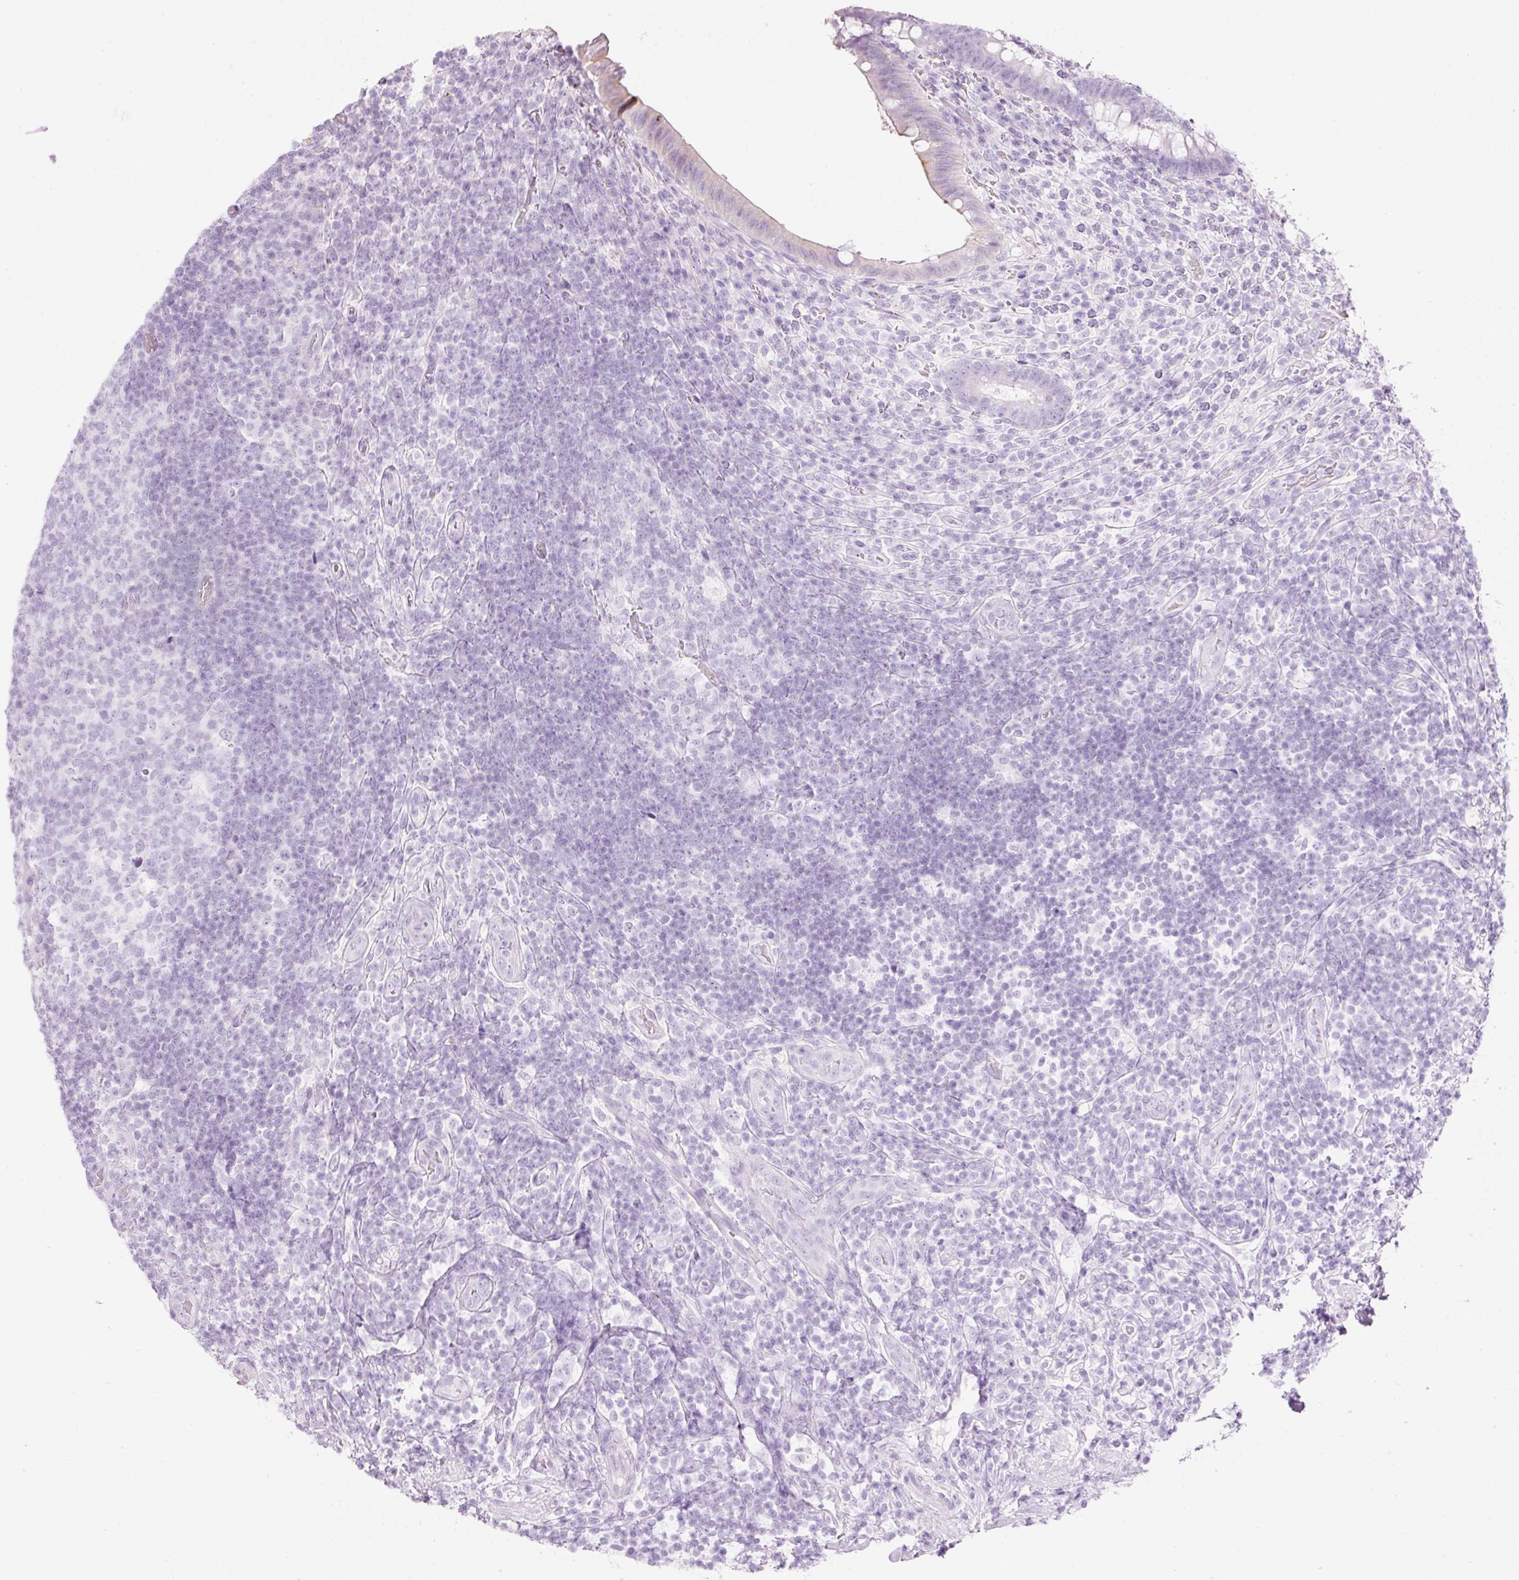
{"staining": {"intensity": "negative", "quantity": "none", "location": "none"}, "tissue": "appendix", "cell_type": "Glandular cells", "image_type": "normal", "snomed": [{"axis": "morphology", "description": "Normal tissue, NOS"}, {"axis": "topography", "description": "Appendix"}], "caption": "High power microscopy photomicrograph of an IHC image of benign appendix, revealing no significant expression in glandular cells. (IHC, brightfield microscopy, high magnification).", "gene": "CARD16", "patient": {"sex": "female", "age": 43}}